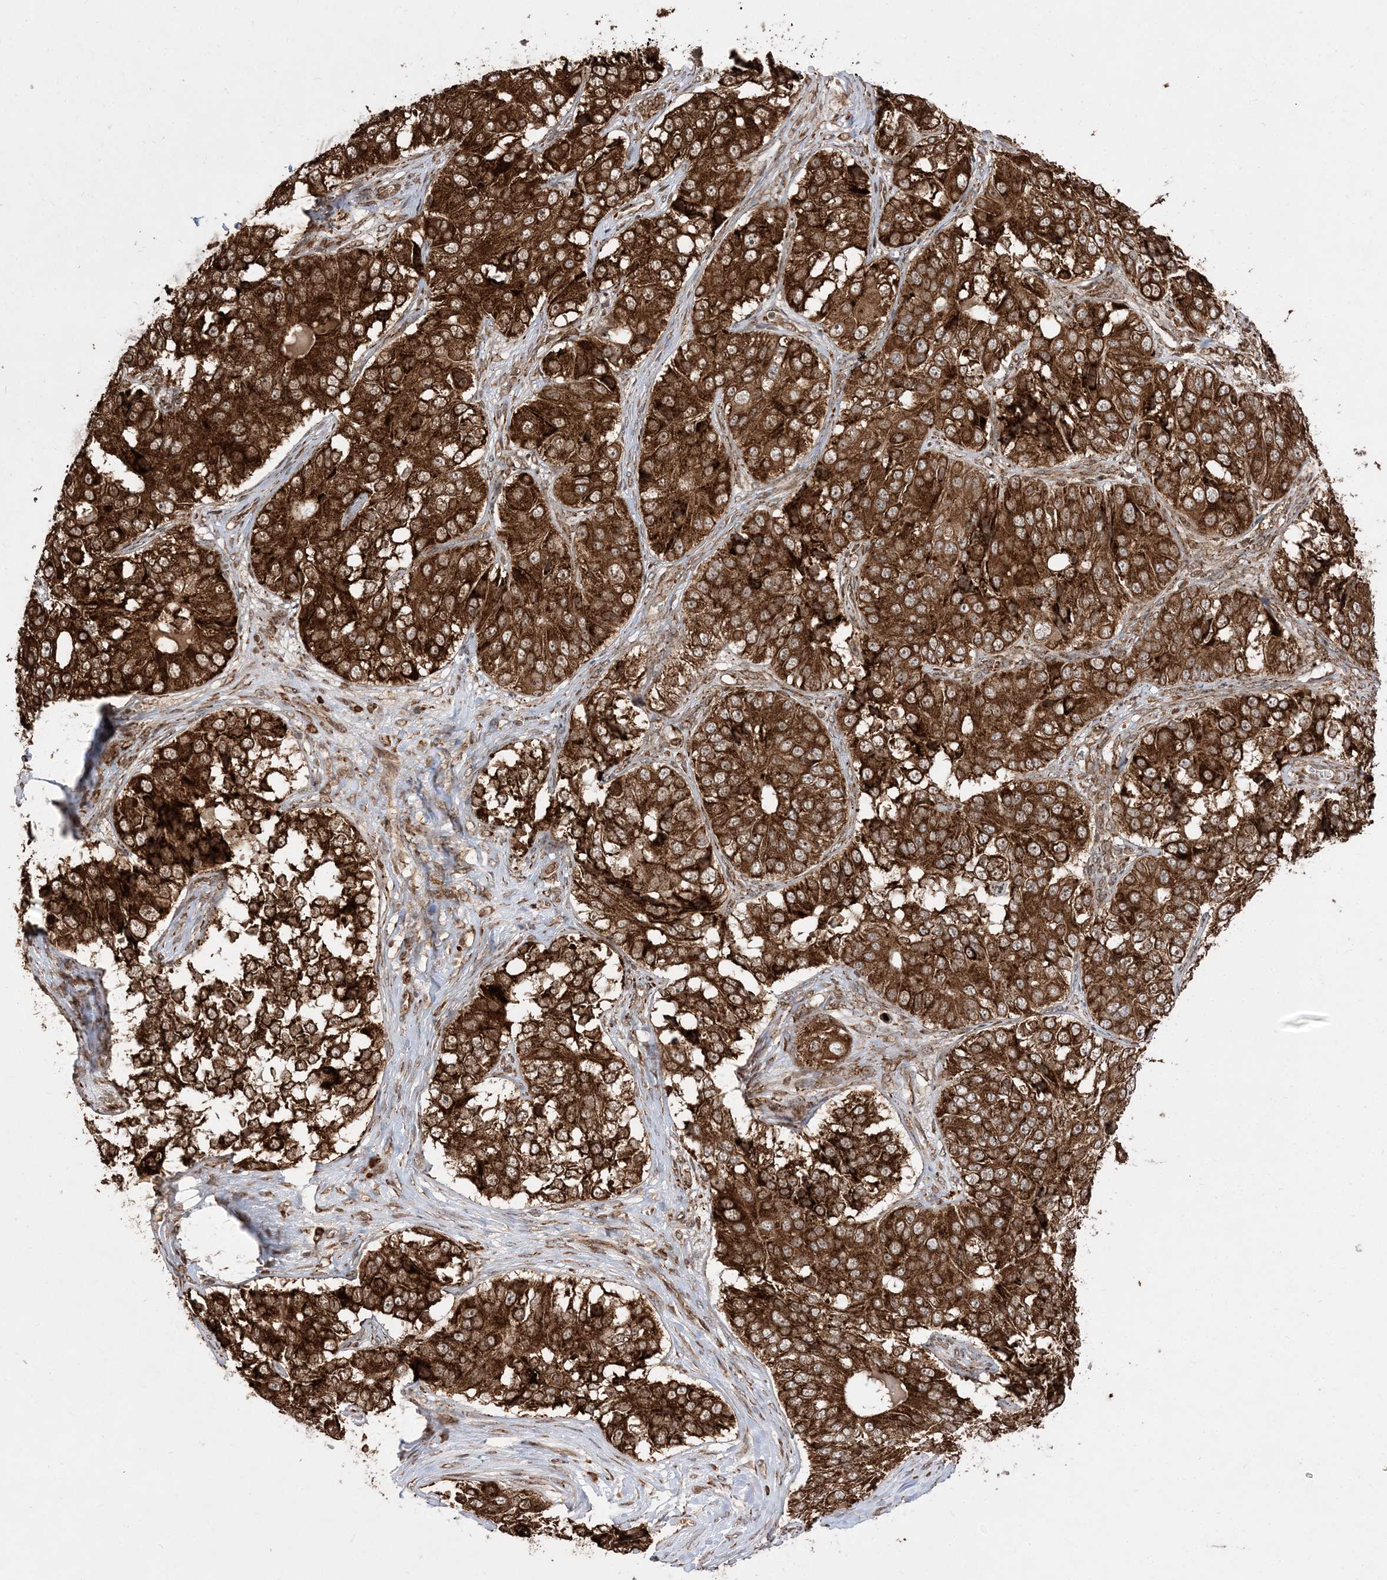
{"staining": {"intensity": "strong", "quantity": ">75%", "location": "cytoplasmic/membranous,nuclear"}, "tissue": "ovarian cancer", "cell_type": "Tumor cells", "image_type": "cancer", "snomed": [{"axis": "morphology", "description": "Carcinoma, endometroid"}, {"axis": "topography", "description": "Ovary"}], "caption": "The photomicrograph shows immunohistochemical staining of ovarian endometroid carcinoma. There is strong cytoplasmic/membranous and nuclear expression is present in approximately >75% of tumor cells. The staining was performed using DAB, with brown indicating positive protein expression. Nuclei are stained blue with hematoxylin.", "gene": "EPC2", "patient": {"sex": "female", "age": 51}}